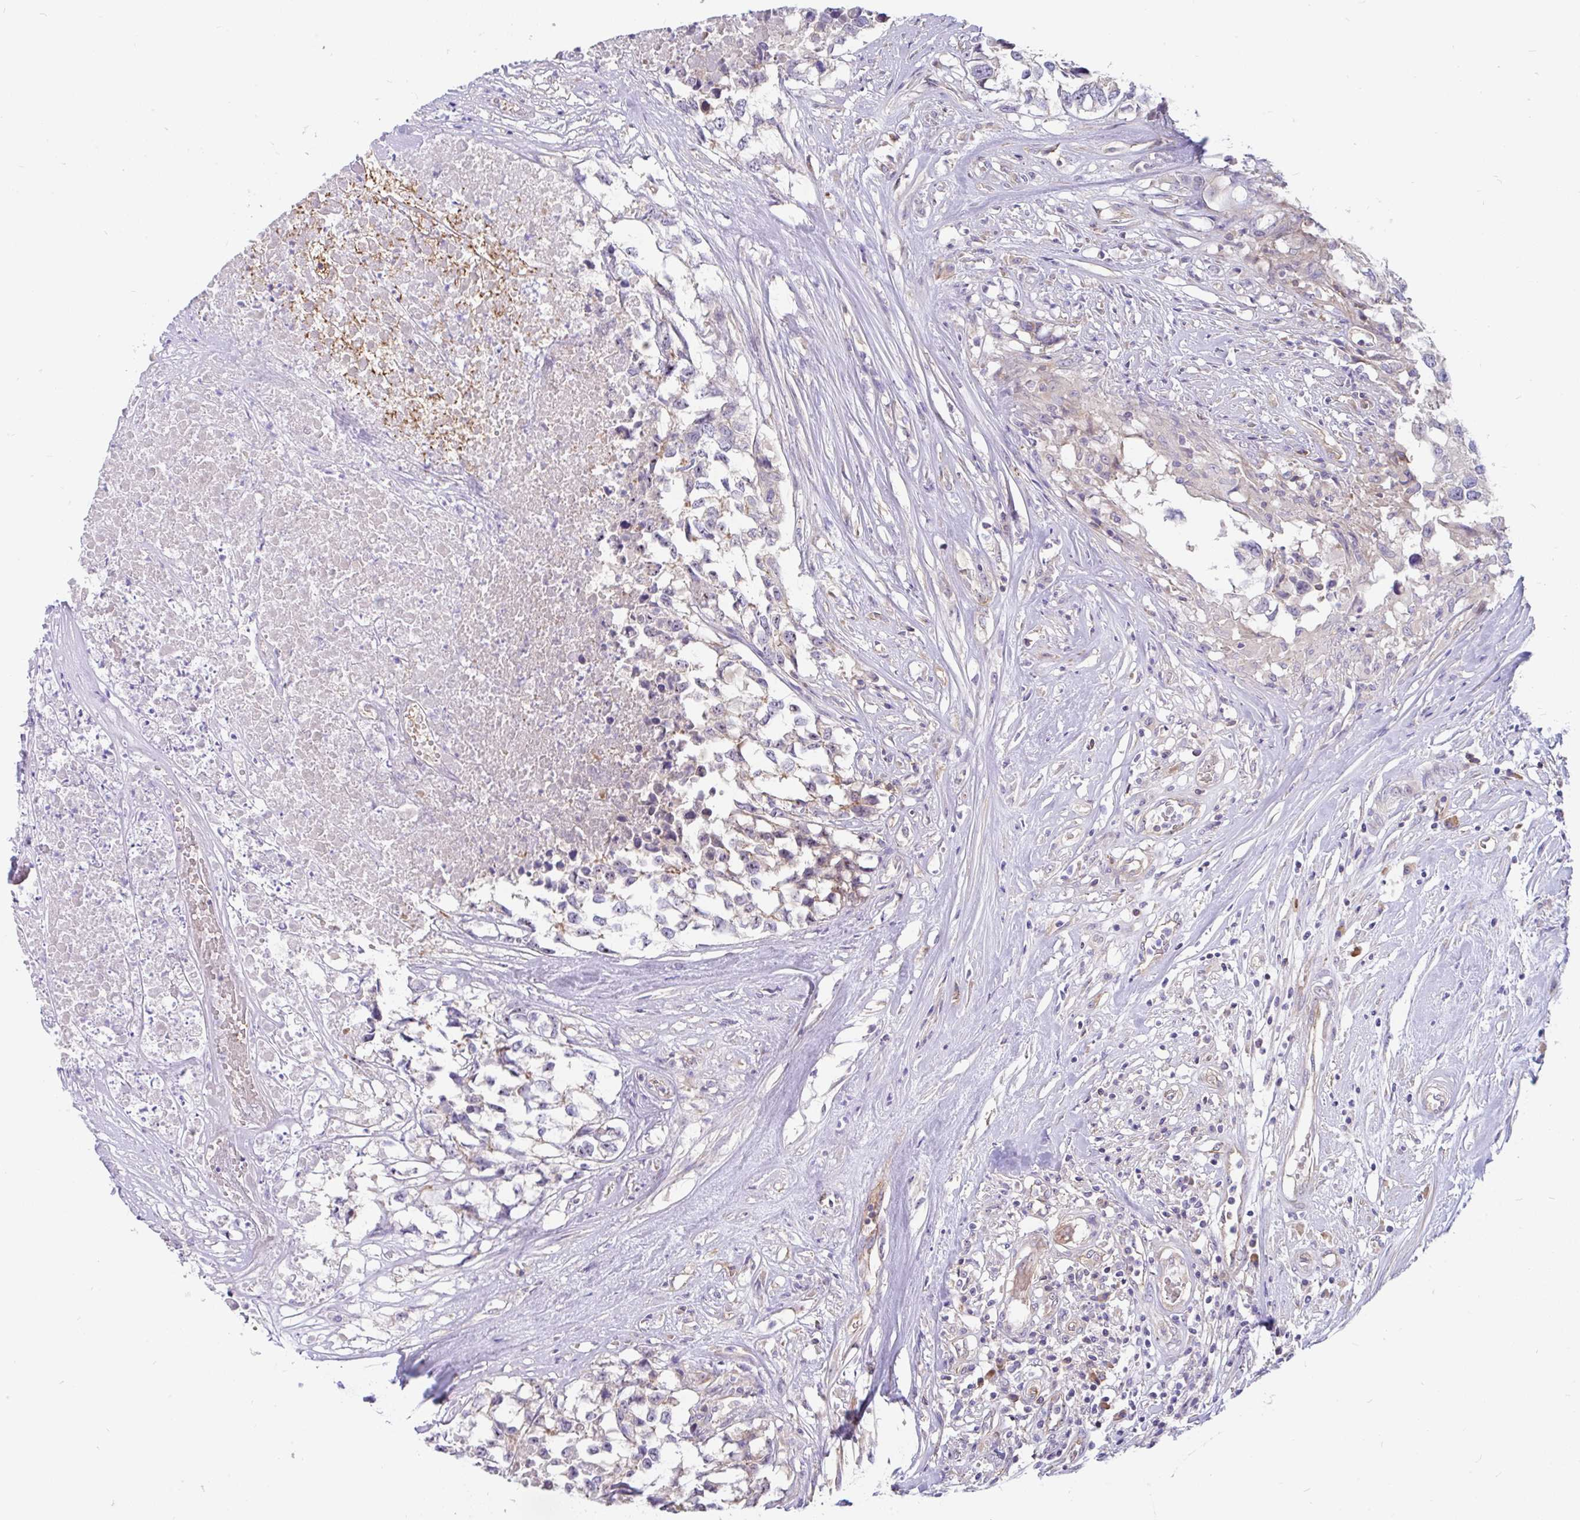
{"staining": {"intensity": "negative", "quantity": "none", "location": "none"}, "tissue": "testis cancer", "cell_type": "Tumor cells", "image_type": "cancer", "snomed": [{"axis": "morphology", "description": "Carcinoma, Embryonal, NOS"}, {"axis": "topography", "description": "Testis"}], "caption": "Immunohistochemical staining of human embryonal carcinoma (testis) displays no significant positivity in tumor cells.", "gene": "LRRC26", "patient": {"sex": "male", "age": 83}}